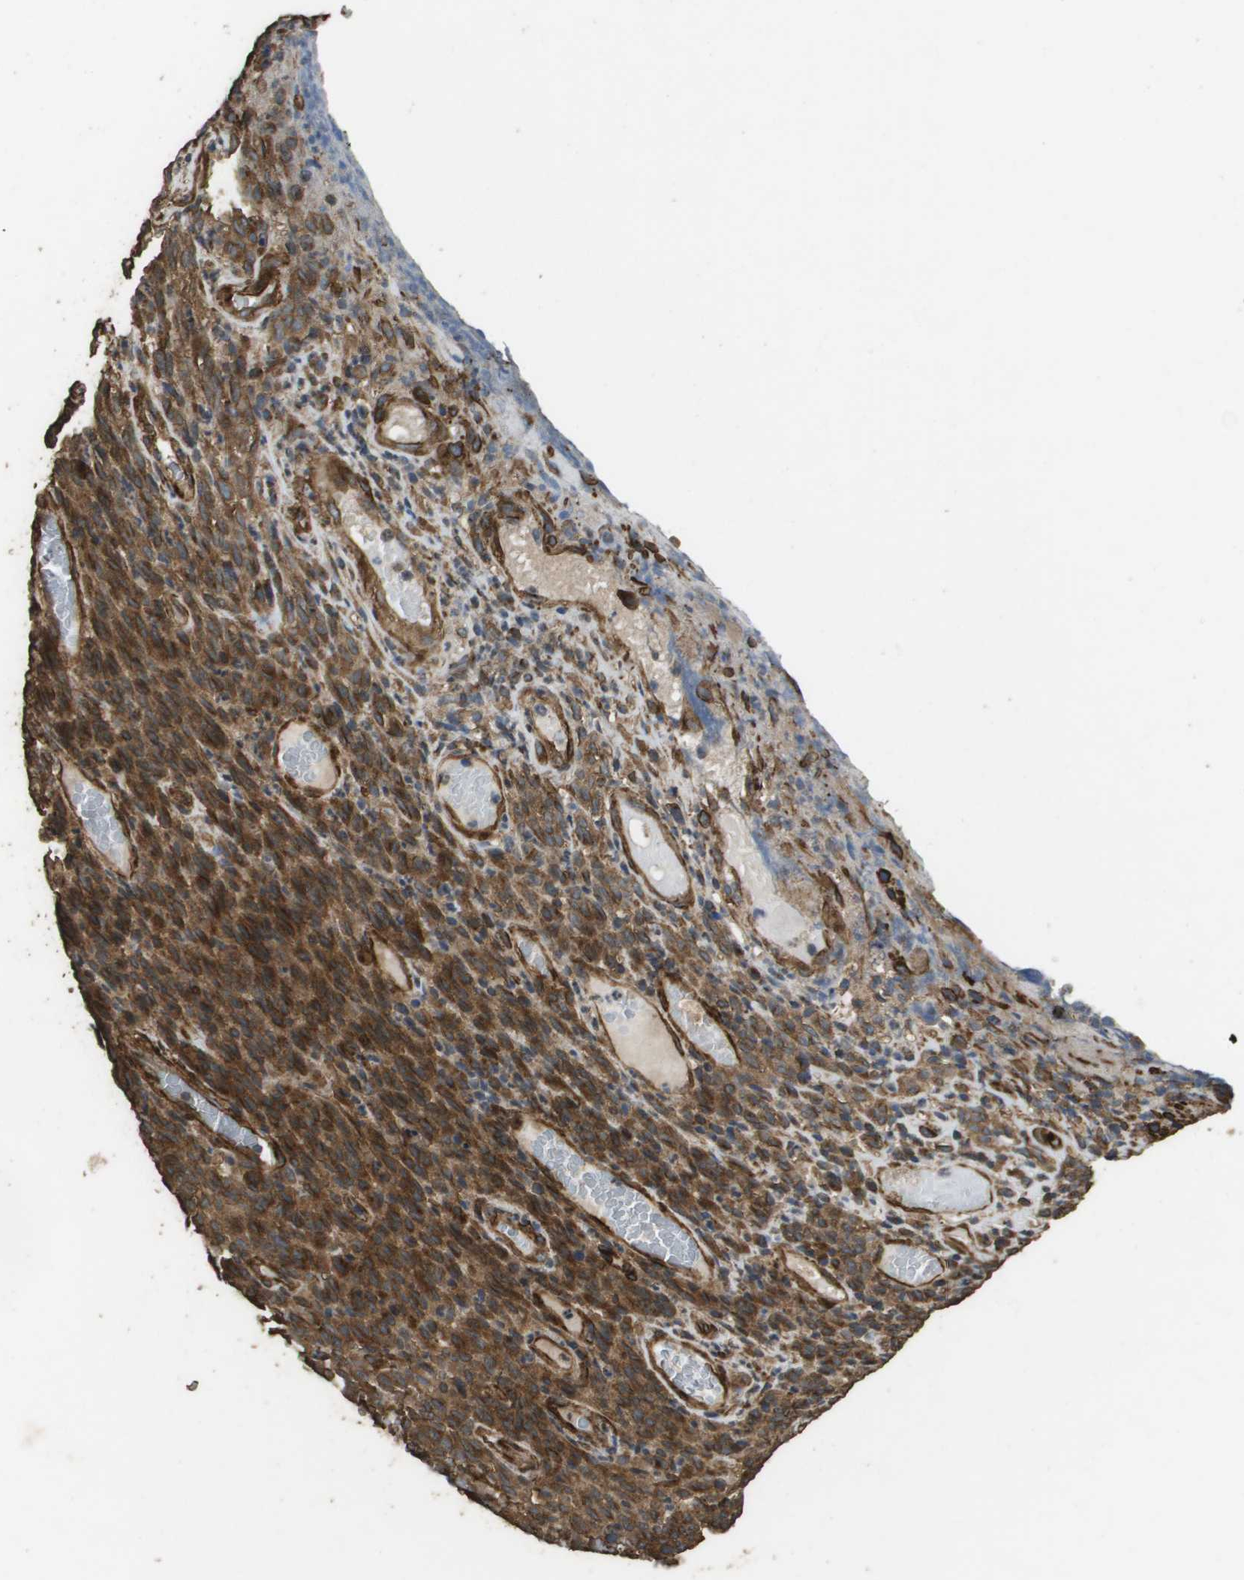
{"staining": {"intensity": "moderate", "quantity": ">75%", "location": "cytoplasmic/membranous"}, "tissue": "melanoma", "cell_type": "Tumor cells", "image_type": "cancer", "snomed": [{"axis": "morphology", "description": "Malignant melanoma, NOS"}, {"axis": "topography", "description": "Skin"}], "caption": "Immunohistochemical staining of human malignant melanoma demonstrates medium levels of moderate cytoplasmic/membranous protein staining in about >75% of tumor cells.", "gene": "AAMP", "patient": {"sex": "female", "age": 82}}